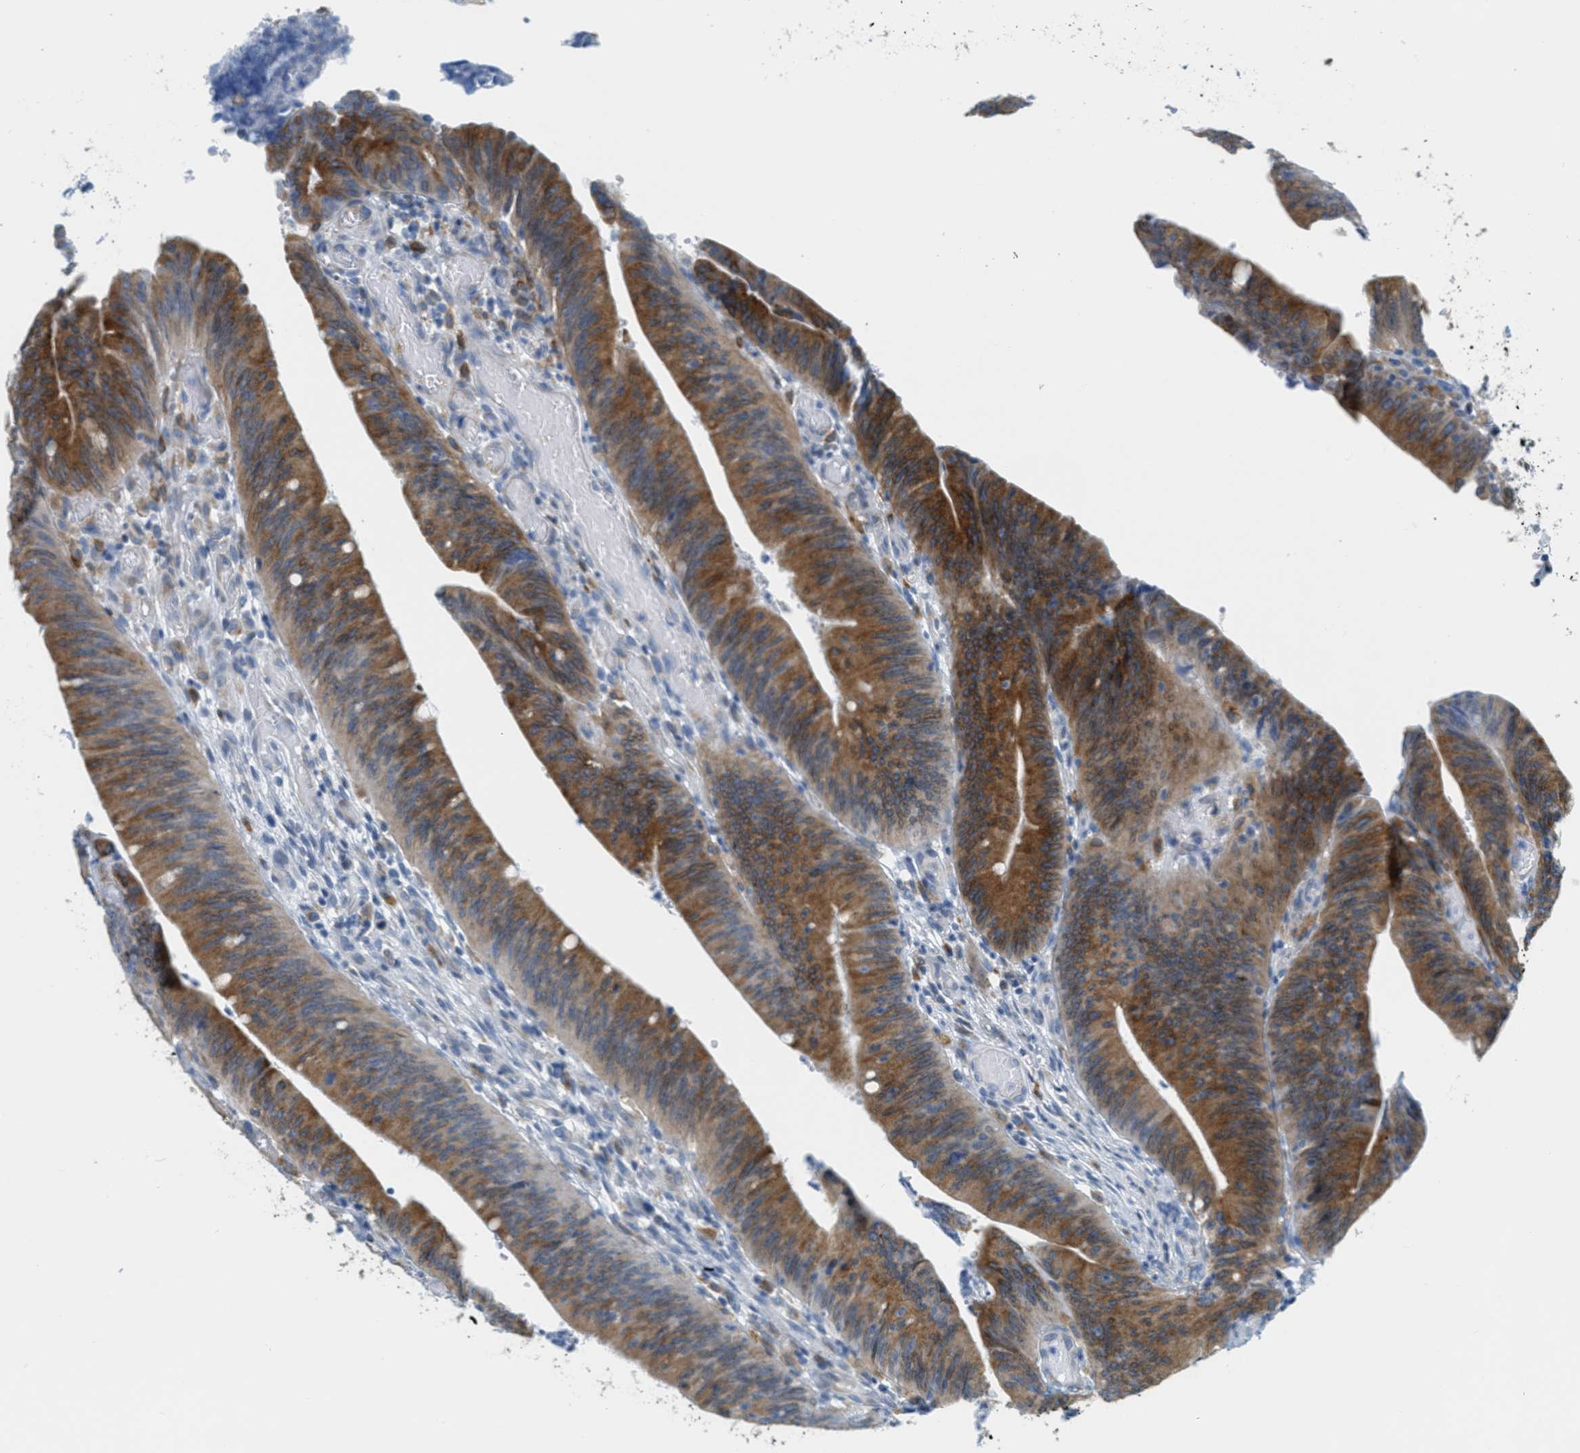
{"staining": {"intensity": "strong", "quantity": ">75%", "location": "cytoplasmic/membranous"}, "tissue": "colorectal cancer", "cell_type": "Tumor cells", "image_type": "cancer", "snomed": [{"axis": "morphology", "description": "Normal tissue, NOS"}, {"axis": "morphology", "description": "Adenocarcinoma, NOS"}, {"axis": "topography", "description": "Rectum"}], "caption": "Colorectal cancer (adenocarcinoma) tissue shows strong cytoplasmic/membranous positivity in about >75% of tumor cells, visualized by immunohistochemistry. The staining is performed using DAB (3,3'-diaminobenzidine) brown chromogen to label protein expression. The nuclei are counter-stained blue using hematoxylin.", "gene": "TEX264", "patient": {"sex": "female", "age": 66}}